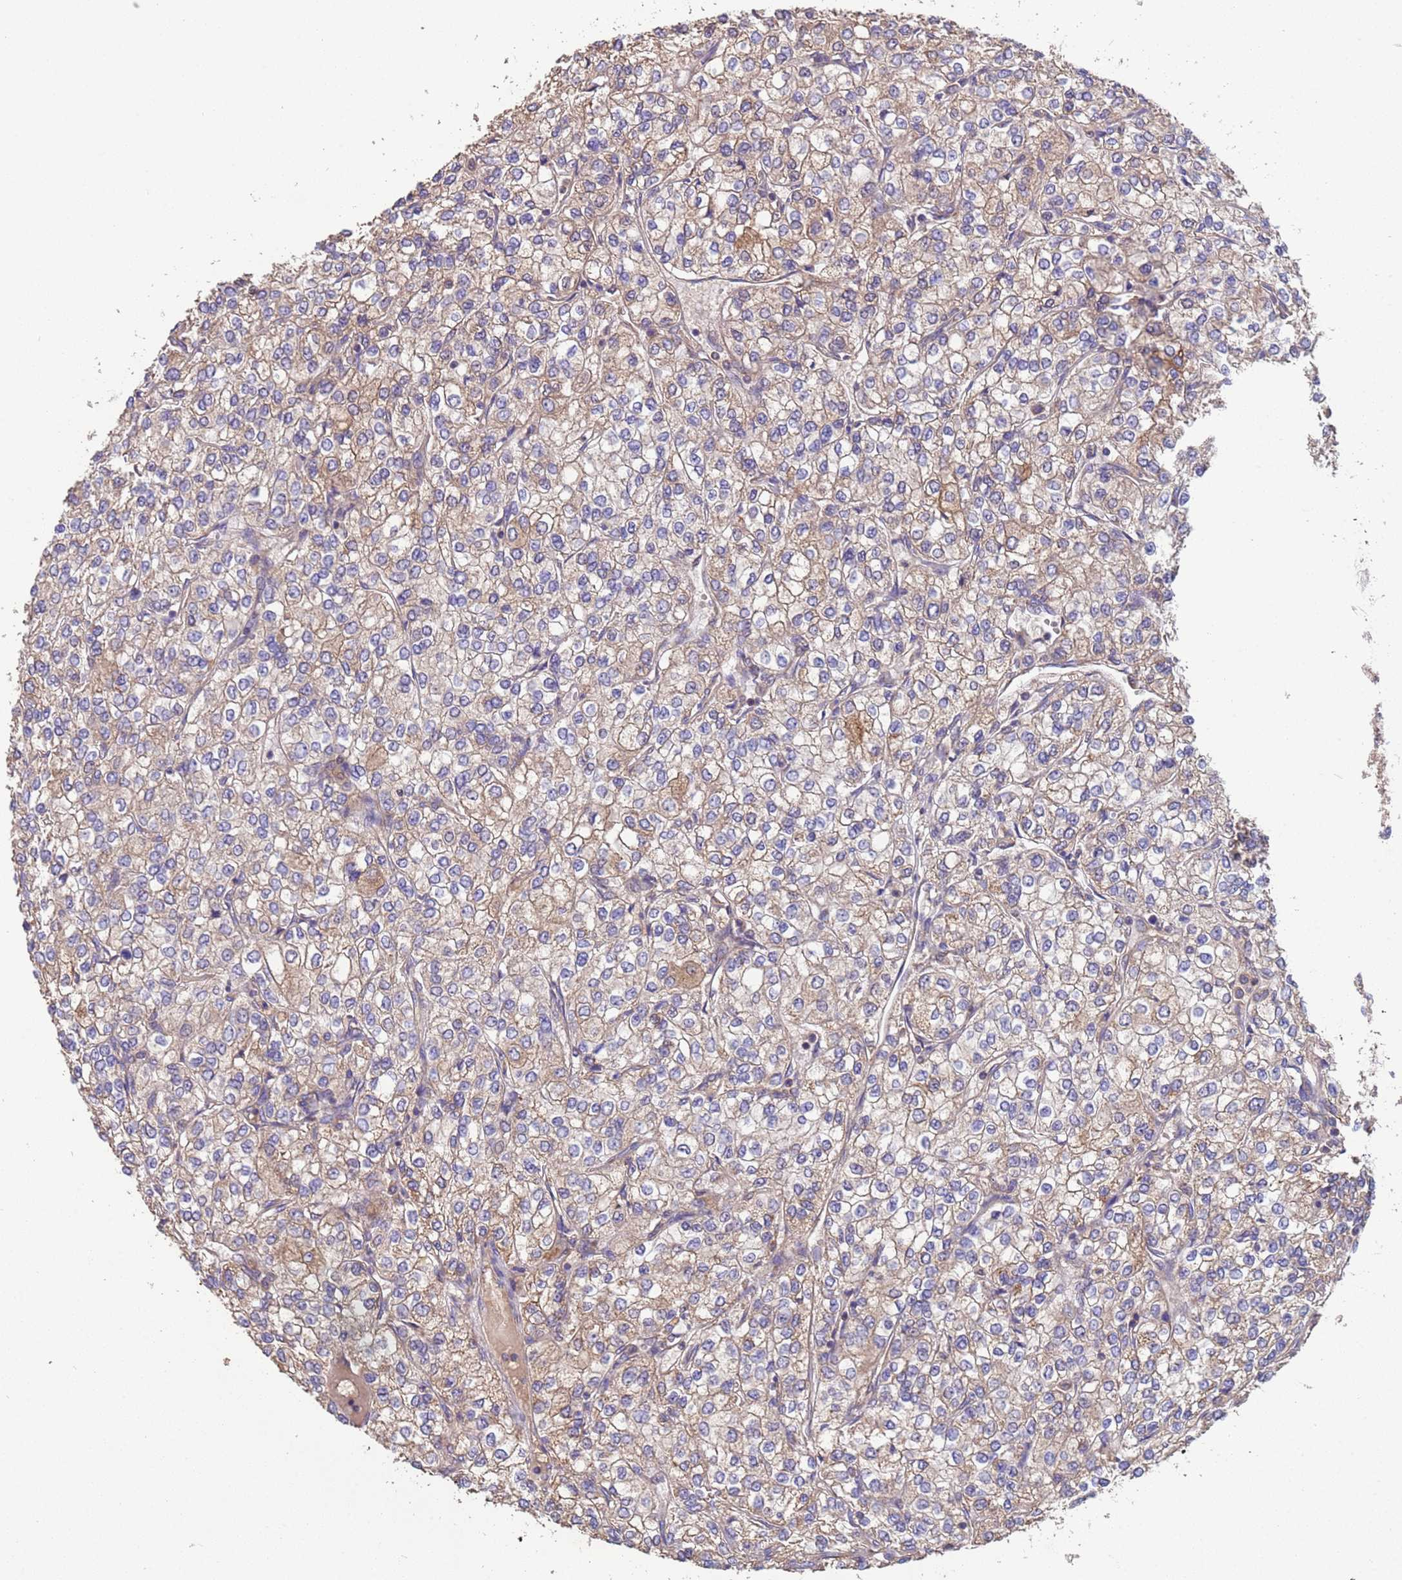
{"staining": {"intensity": "weak", "quantity": ">75%", "location": "cytoplasmic/membranous"}, "tissue": "renal cancer", "cell_type": "Tumor cells", "image_type": "cancer", "snomed": [{"axis": "morphology", "description": "Adenocarcinoma, NOS"}, {"axis": "topography", "description": "Kidney"}], "caption": "Weak cytoplasmic/membranous protein expression is seen in about >75% of tumor cells in renal adenocarcinoma. (DAB (3,3'-diaminobenzidine) IHC with brightfield microscopy, high magnification).", "gene": "EEF1AKMT1", "patient": {"sex": "male", "age": 80}}